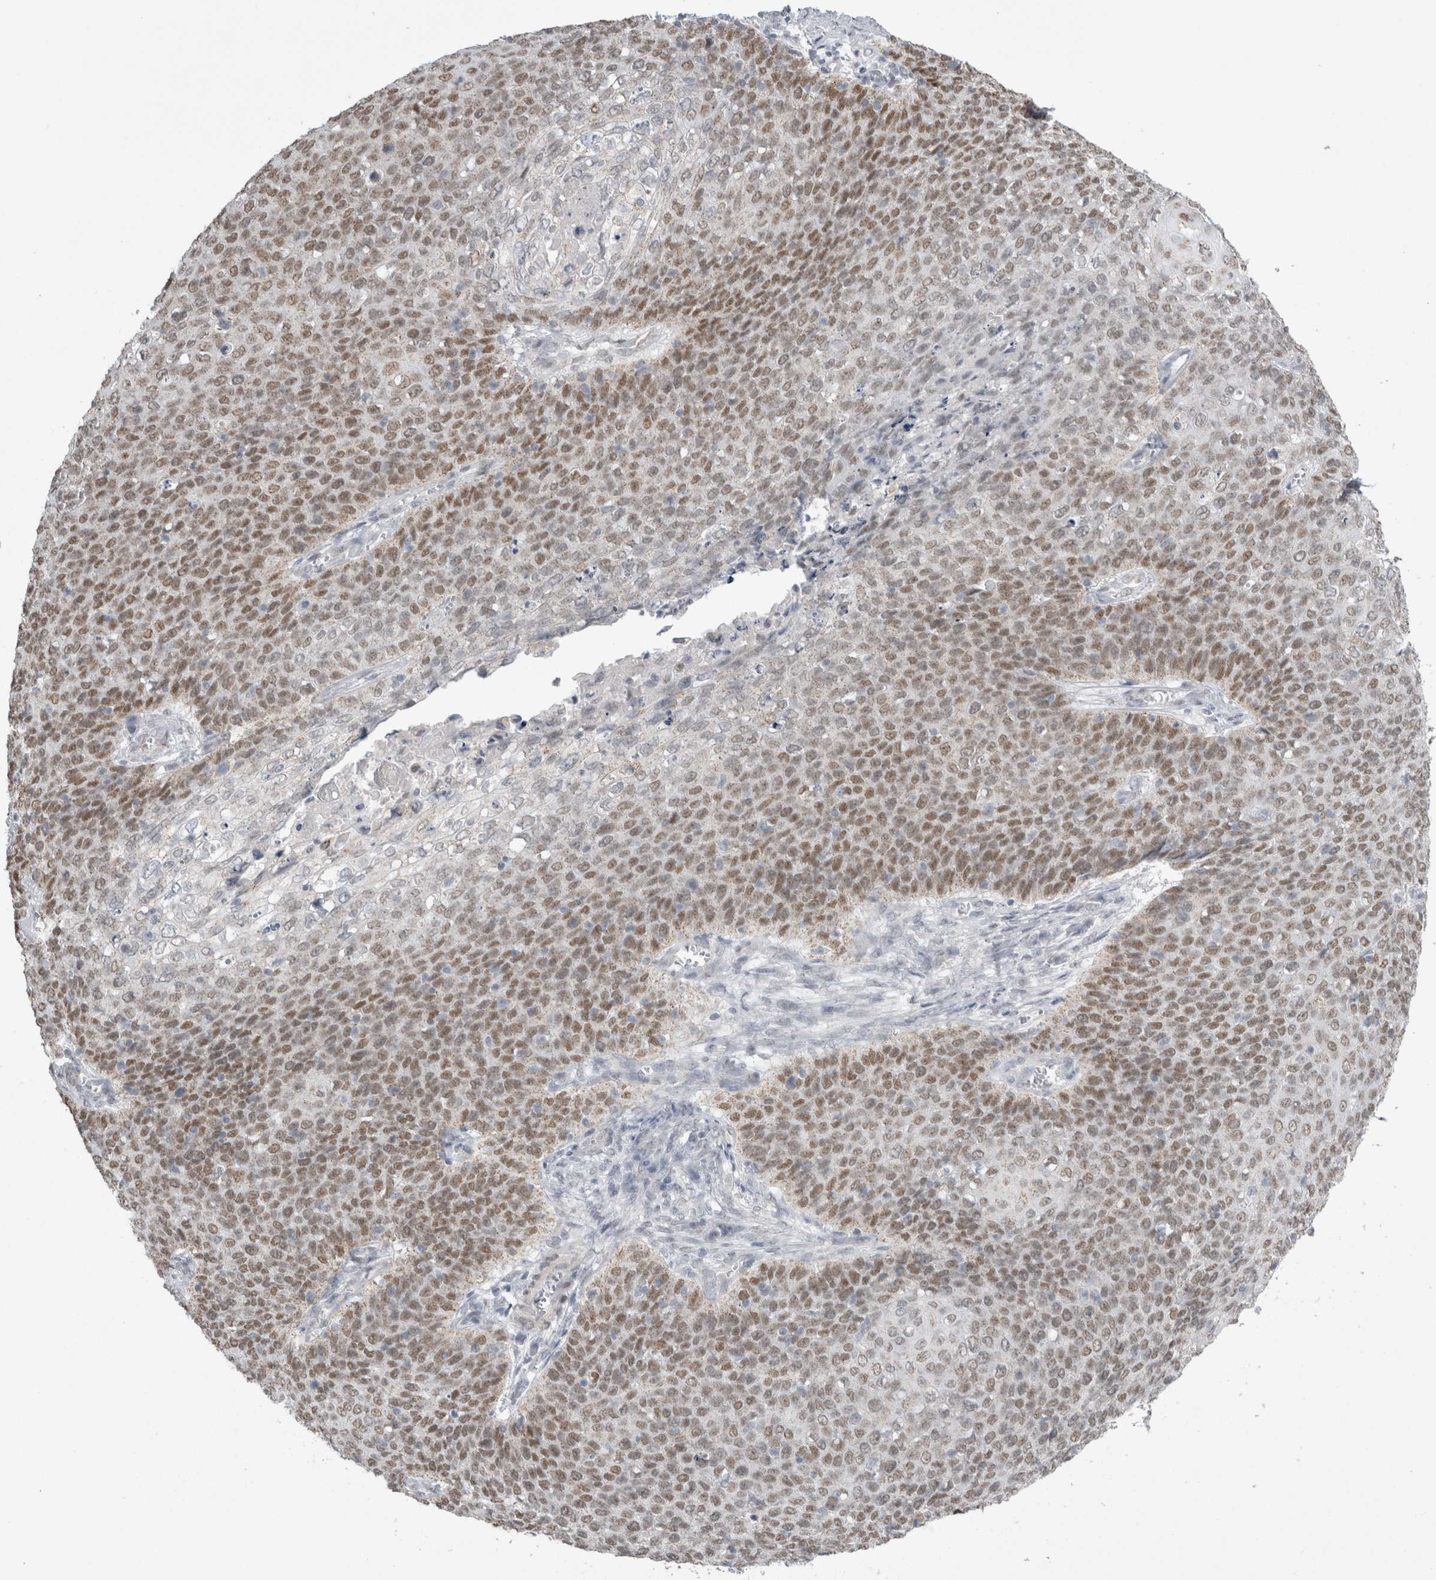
{"staining": {"intensity": "moderate", "quantity": "25%-75%", "location": "nuclear"}, "tissue": "cervical cancer", "cell_type": "Tumor cells", "image_type": "cancer", "snomed": [{"axis": "morphology", "description": "Squamous cell carcinoma, NOS"}, {"axis": "topography", "description": "Cervix"}], "caption": "This is a micrograph of immunohistochemistry (IHC) staining of squamous cell carcinoma (cervical), which shows moderate expression in the nuclear of tumor cells.", "gene": "PLIN1", "patient": {"sex": "female", "age": 39}}